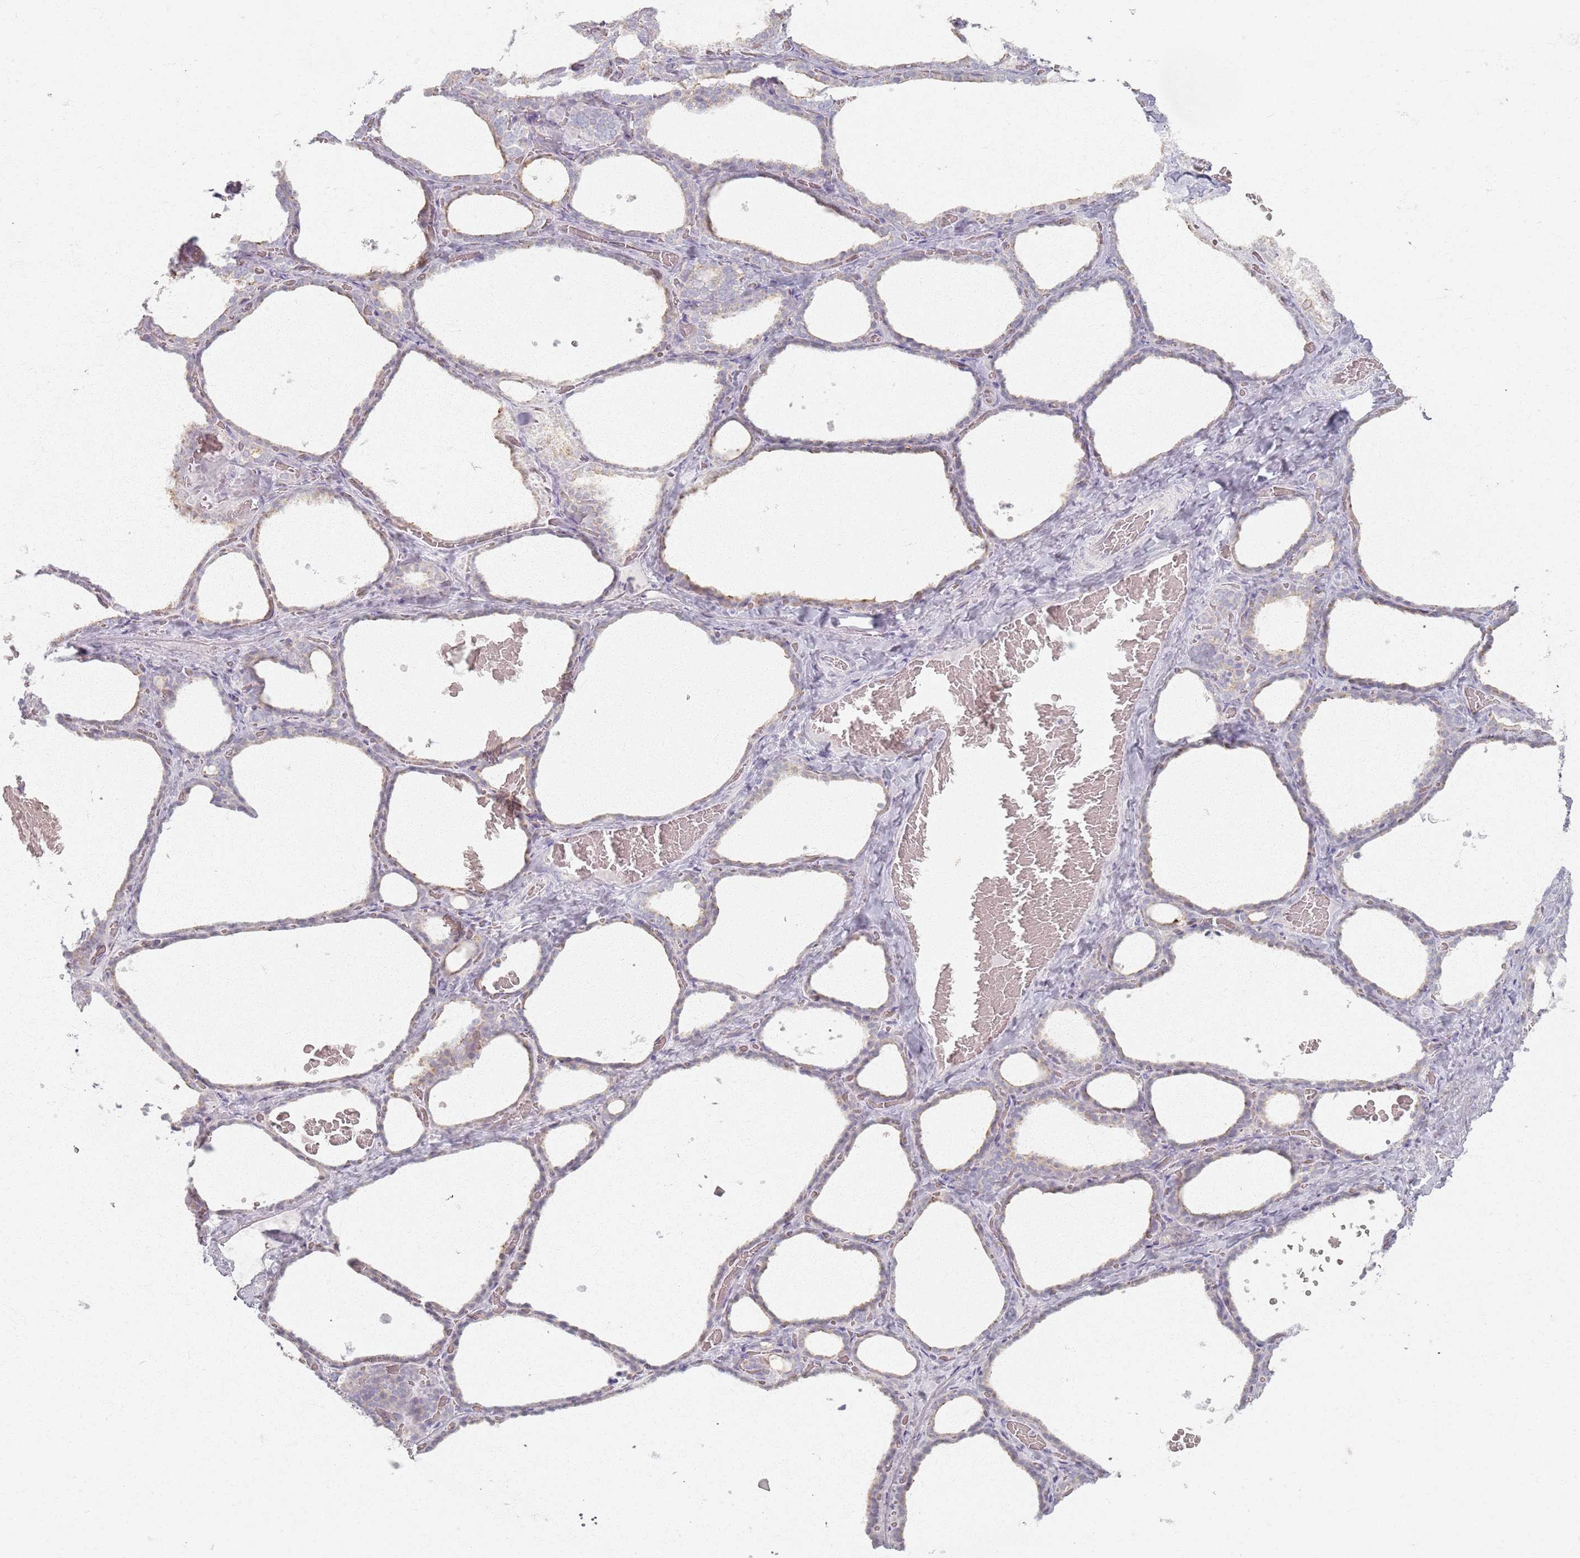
{"staining": {"intensity": "weak", "quantity": "25%-75%", "location": "cytoplasmic/membranous"}, "tissue": "thyroid gland", "cell_type": "Glandular cells", "image_type": "normal", "snomed": [{"axis": "morphology", "description": "Normal tissue, NOS"}, {"axis": "topography", "description": "Thyroid gland"}], "caption": "Protein staining by immunohistochemistry (IHC) exhibits weak cytoplasmic/membranous staining in about 25%-75% of glandular cells in benign thyroid gland. Nuclei are stained in blue.", "gene": "PKD2L2", "patient": {"sex": "female", "age": 39}}